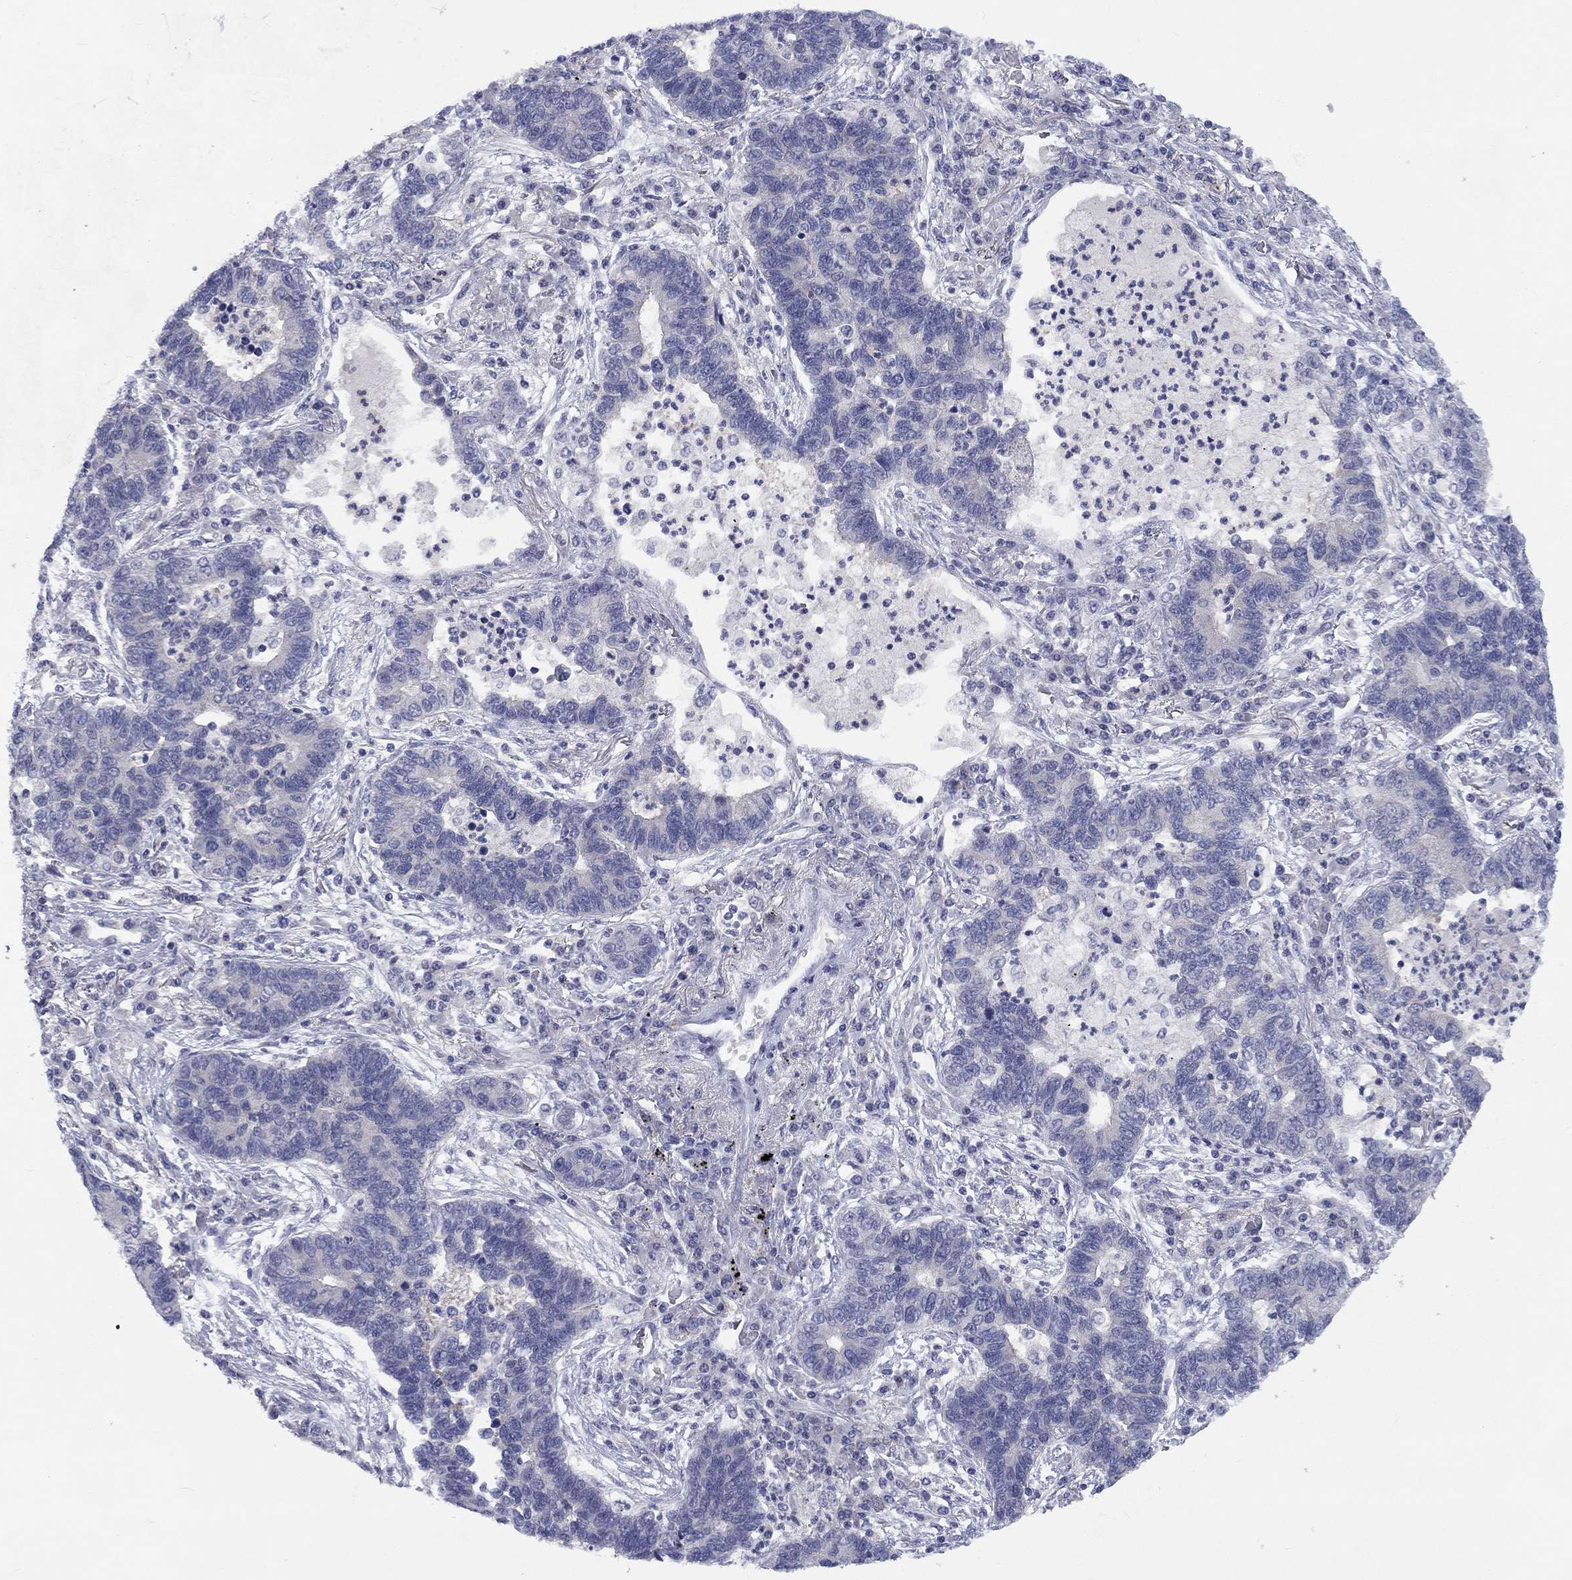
{"staining": {"intensity": "negative", "quantity": "none", "location": "none"}, "tissue": "lung cancer", "cell_type": "Tumor cells", "image_type": "cancer", "snomed": [{"axis": "morphology", "description": "Adenocarcinoma, NOS"}, {"axis": "topography", "description": "Lung"}], "caption": "Immunohistochemical staining of human adenocarcinoma (lung) exhibits no significant positivity in tumor cells. Nuclei are stained in blue.", "gene": "CACNA1A", "patient": {"sex": "female", "age": 57}}